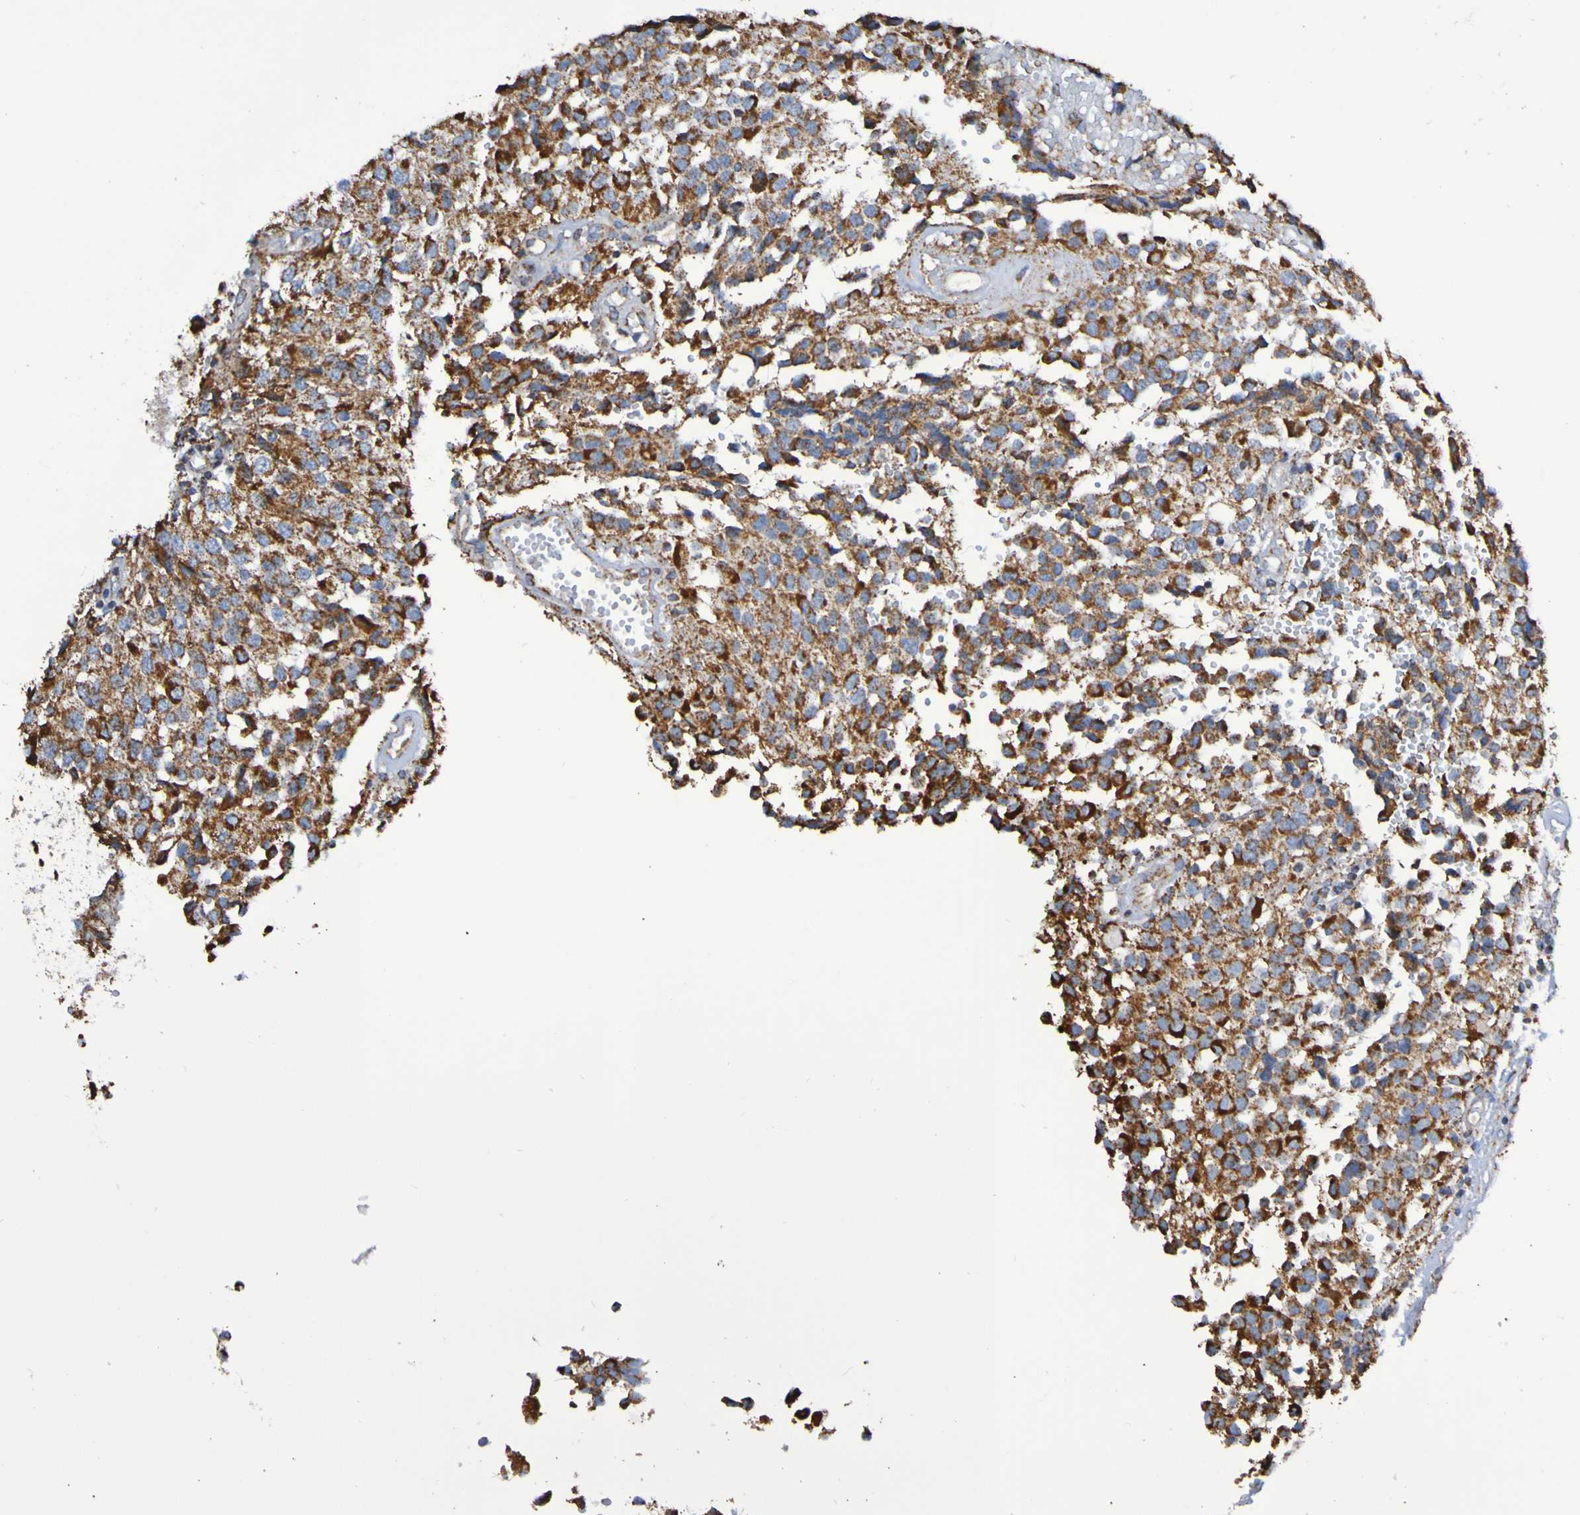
{"staining": {"intensity": "strong", "quantity": ">75%", "location": "cytoplasmic/membranous"}, "tissue": "glioma", "cell_type": "Tumor cells", "image_type": "cancer", "snomed": [{"axis": "morphology", "description": "Glioma, malignant, High grade"}, {"axis": "topography", "description": "Brain"}], "caption": "Strong cytoplasmic/membranous protein positivity is present in approximately >75% of tumor cells in glioma. The protein is shown in brown color, while the nuclei are stained blue.", "gene": "IL18R1", "patient": {"sex": "male", "age": 32}}